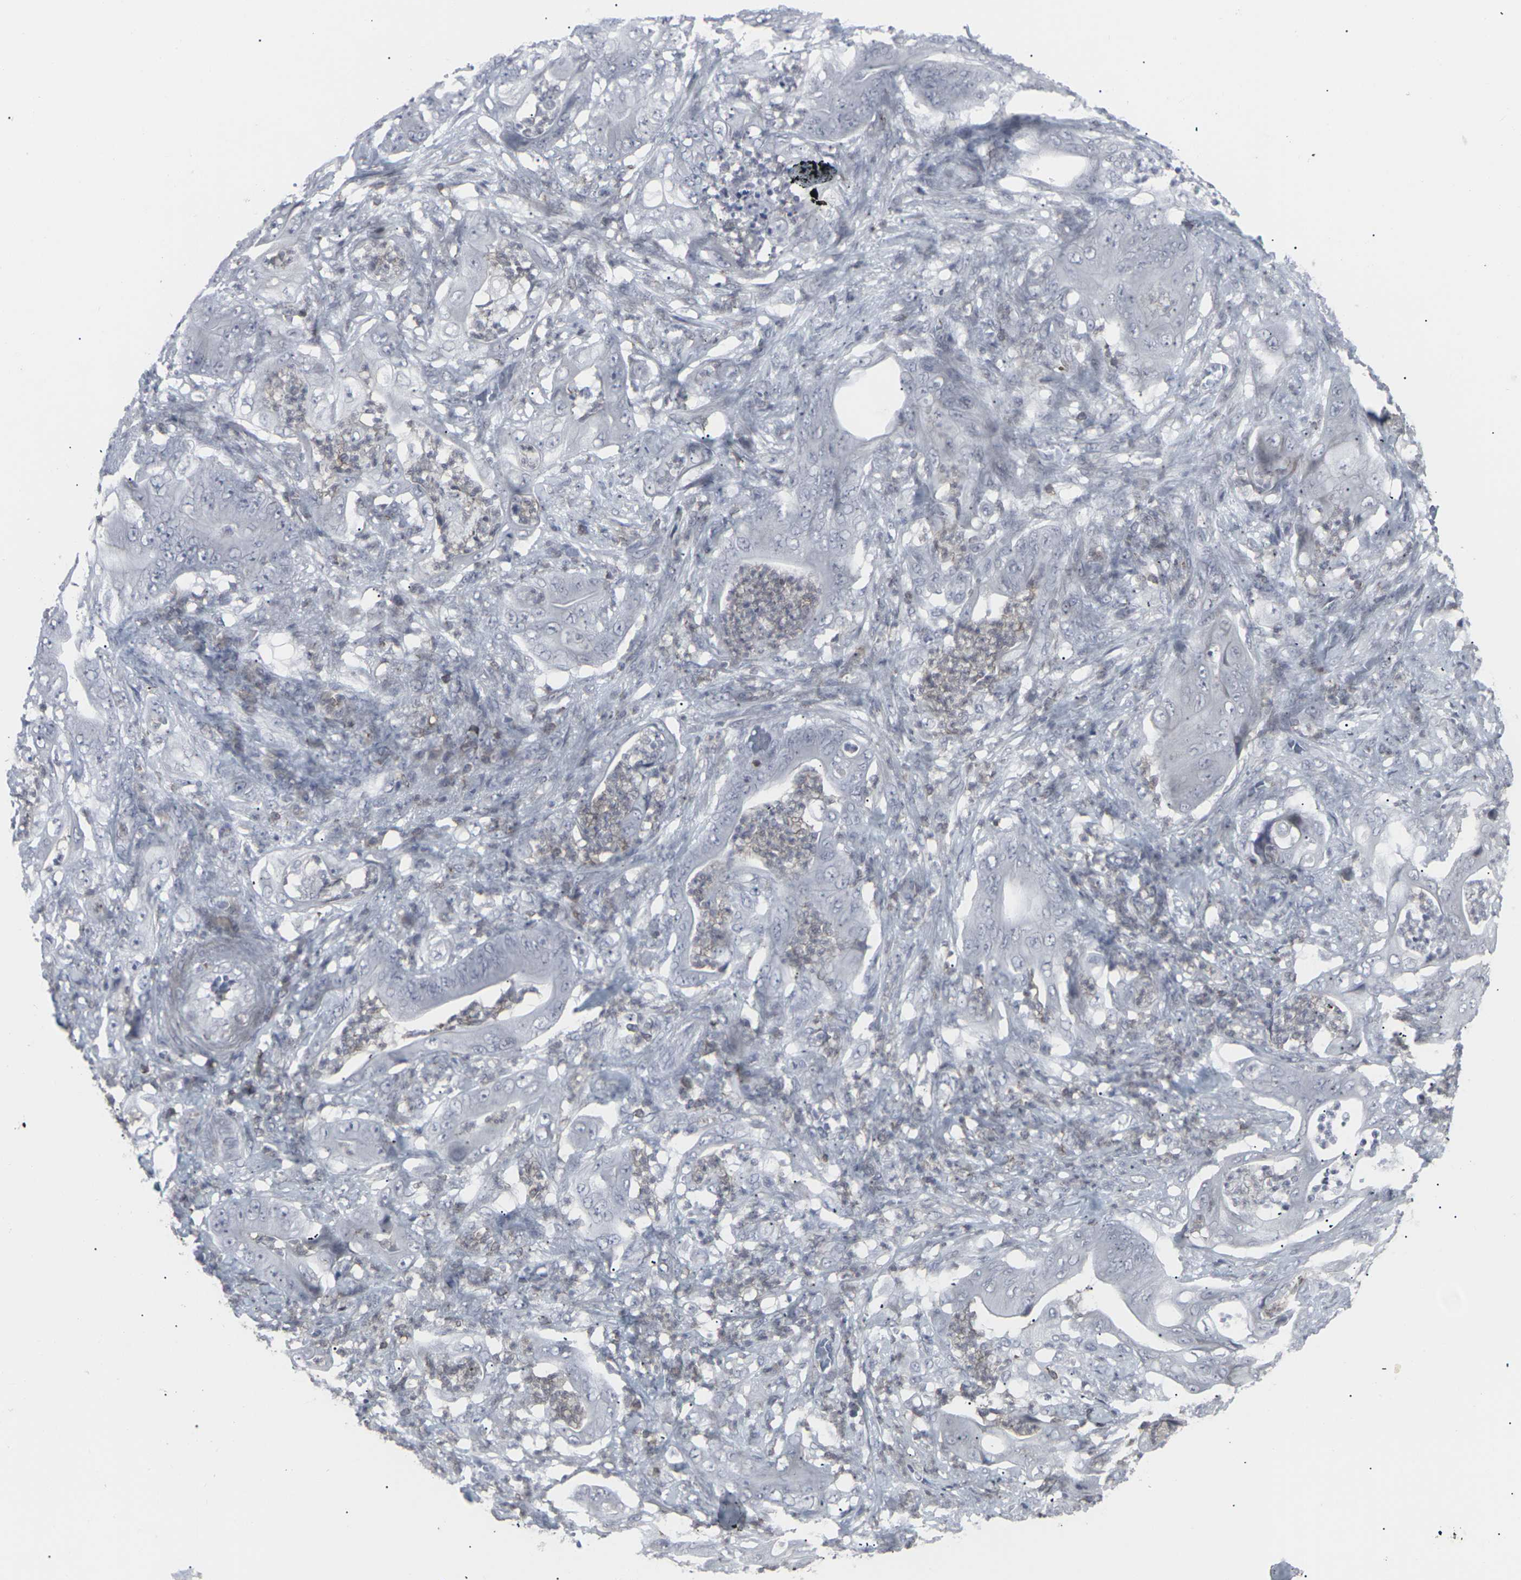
{"staining": {"intensity": "negative", "quantity": "none", "location": "none"}, "tissue": "stomach cancer", "cell_type": "Tumor cells", "image_type": "cancer", "snomed": [{"axis": "morphology", "description": "Adenocarcinoma, NOS"}, {"axis": "topography", "description": "Stomach"}], "caption": "Stomach adenocarcinoma was stained to show a protein in brown. There is no significant staining in tumor cells. (IHC, brightfield microscopy, high magnification).", "gene": "APOBEC2", "patient": {"sex": "female", "age": 73}}